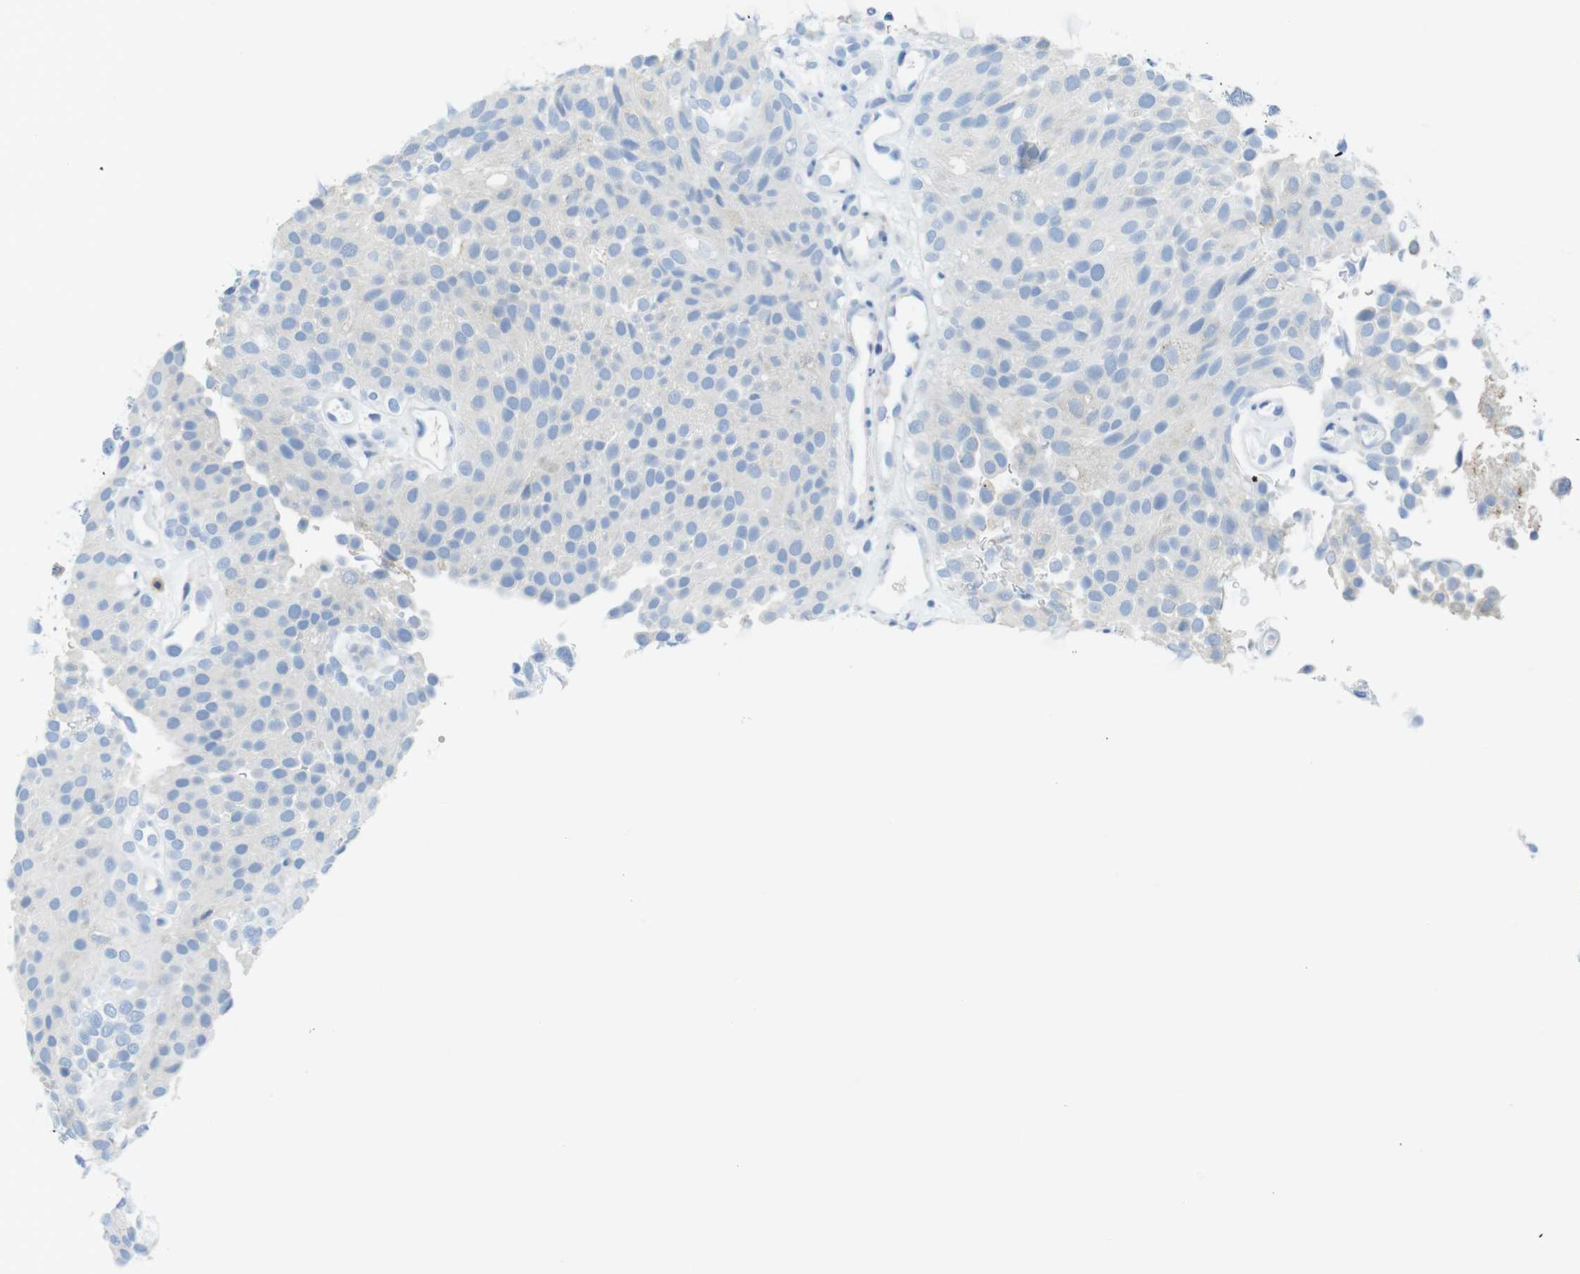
{"staining": {"intensity": "negative", "quantity": "none", "location": "none"}, "tissue": "urothelial cancer", "cell_type": "Tumor cells", "image_type": "cancer", "snomed": [{"axis": "morphology", "description": "Urothelial carcinoma, Low grade"}, {"axis": "topography", "description": "Urinary bladder"}], "caption": "Immunohistochemistry of human urothelial carcinoma (low-grade) shows no expression in tumor cells.", "gene": "ASIC5", "patient": {"sex": "male", "age": 78}}